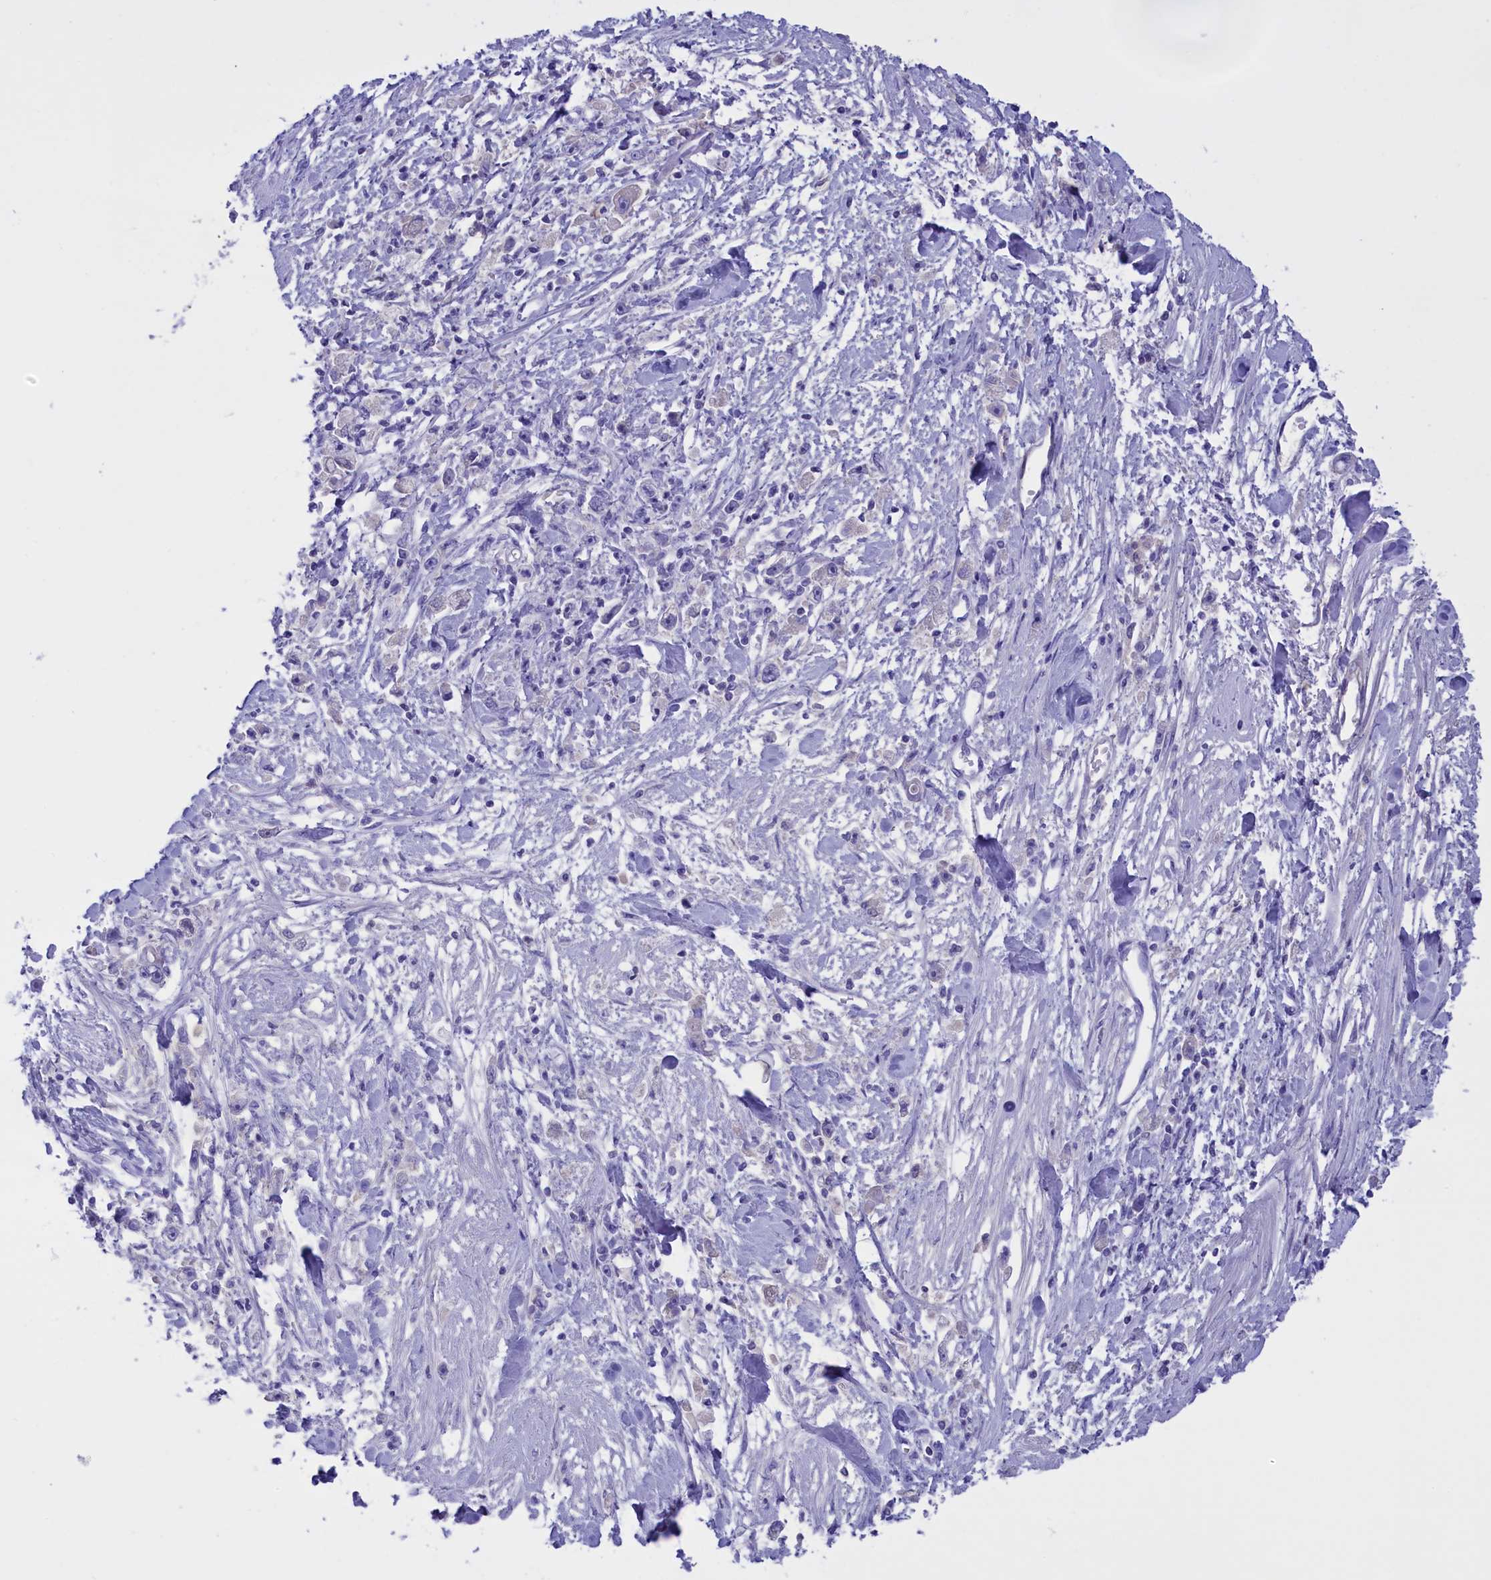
{"staining": {"intensity": "negative", "quantity": "none", "location": "none"}, "tissue": "stomach cancer", "cell_type": "Tumor cells", "image_type": "cancer", "snomed": [{"axis": "morphology", "description": "Adenocarcinoma, NOS"}, {"axis": "topography", "description": "Stomach"}], "caption": "IHC photomicrograph of neoplastic tissue: stomach cancer stained with DAB (3,3'-diaminobenzidine) displays no significant protein staining in tumor cells.", "gene": "PROK2", "patient": {"sex": "female", "age": 59}}